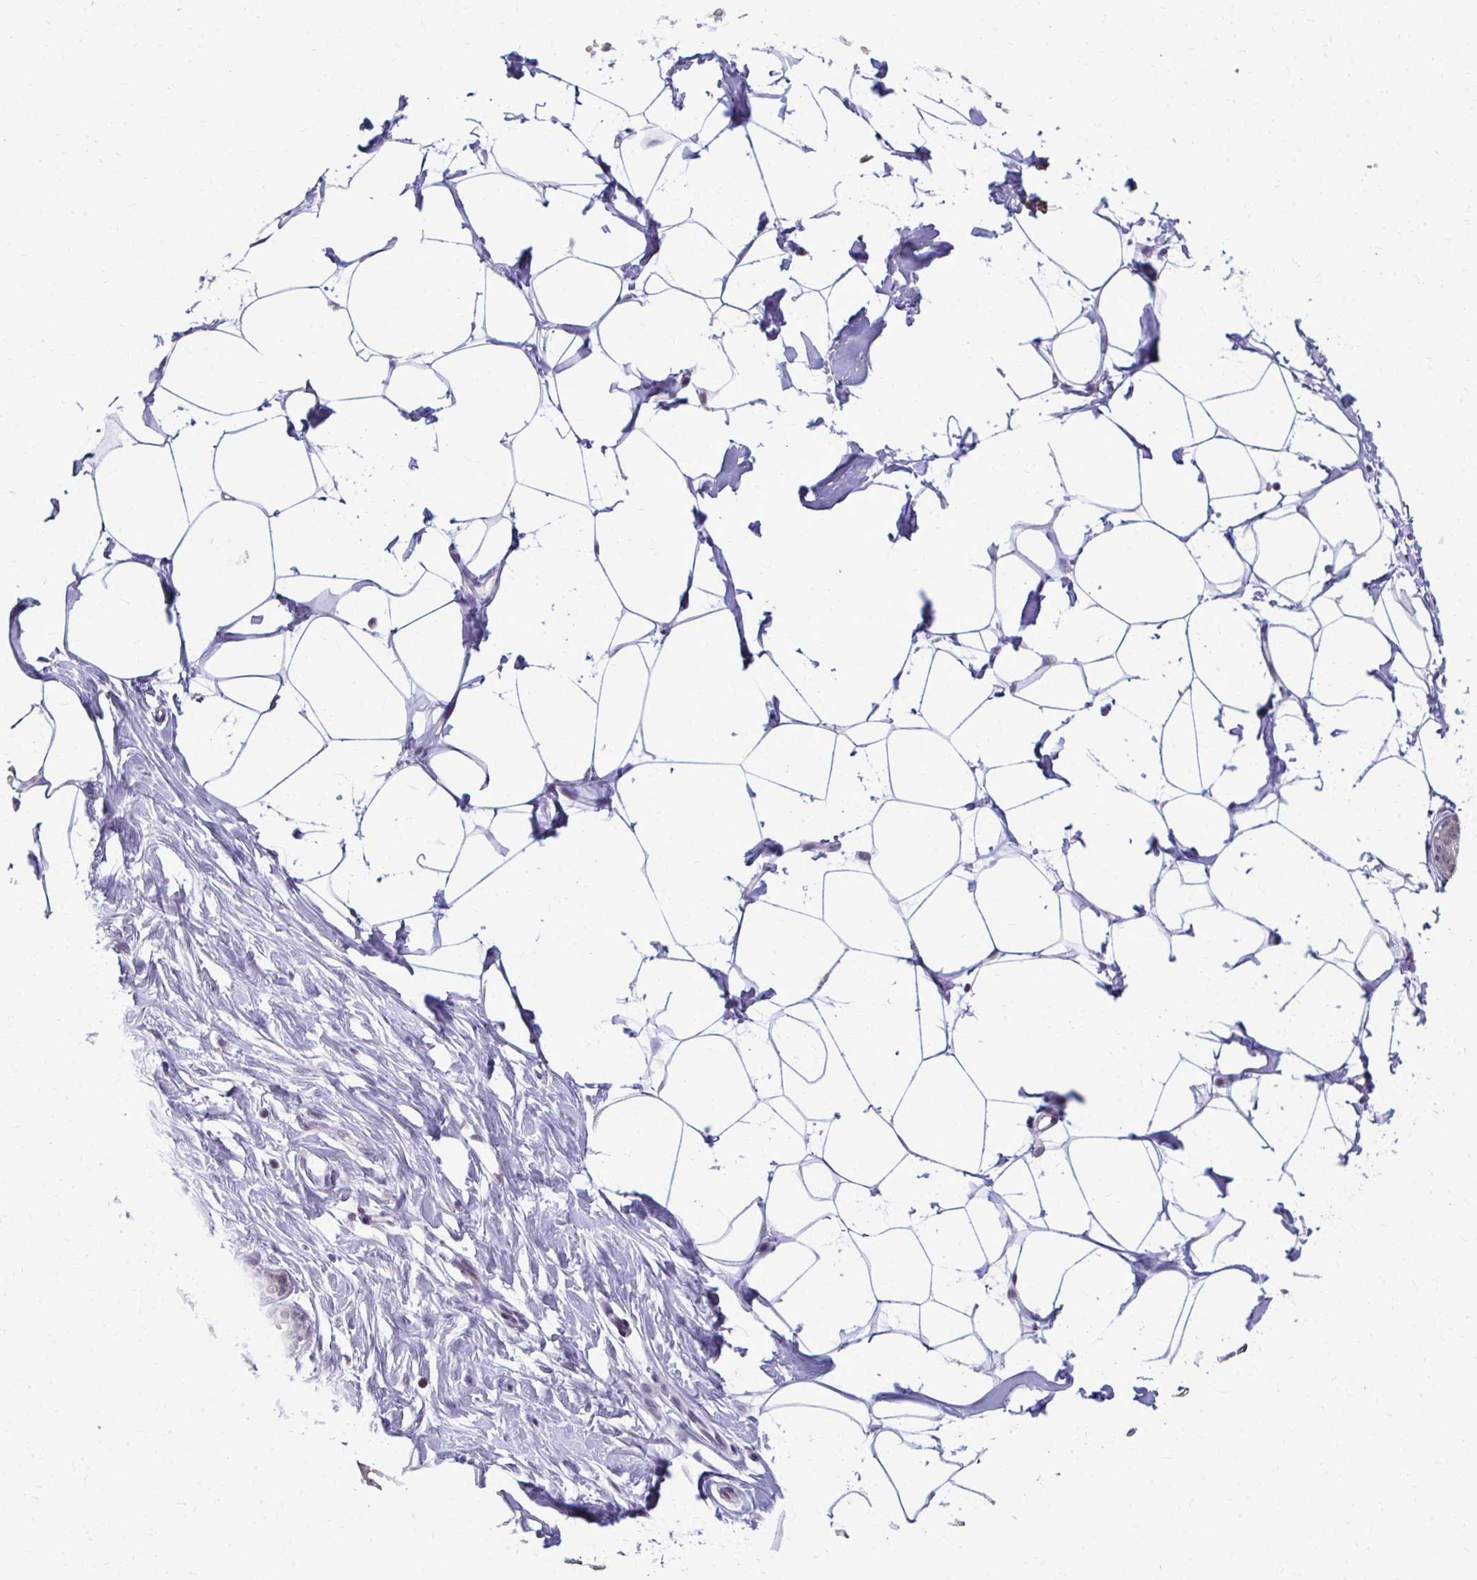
{"staining": {"intensity": "negative", "quantity": "none", "location": "none"}, "tissue": "breast", "cell_type": "Adipocytes", "image_type": "normal", "snomed": [{"axis": "morphology", "description": "Normal tissue, NOS"}, {"axis": "topography", "description": "Breast"}], "caption": "Unremarkable breast was stained to show a protein in brown. There is no significant positivity in adipocytes. (Stains: DAB IHC with hematoxylin counter stain, Microscopy: brightfield microscopy at high magnification).", "gene": "MAF1", "patient": {"sex": "female", "age": 27}}